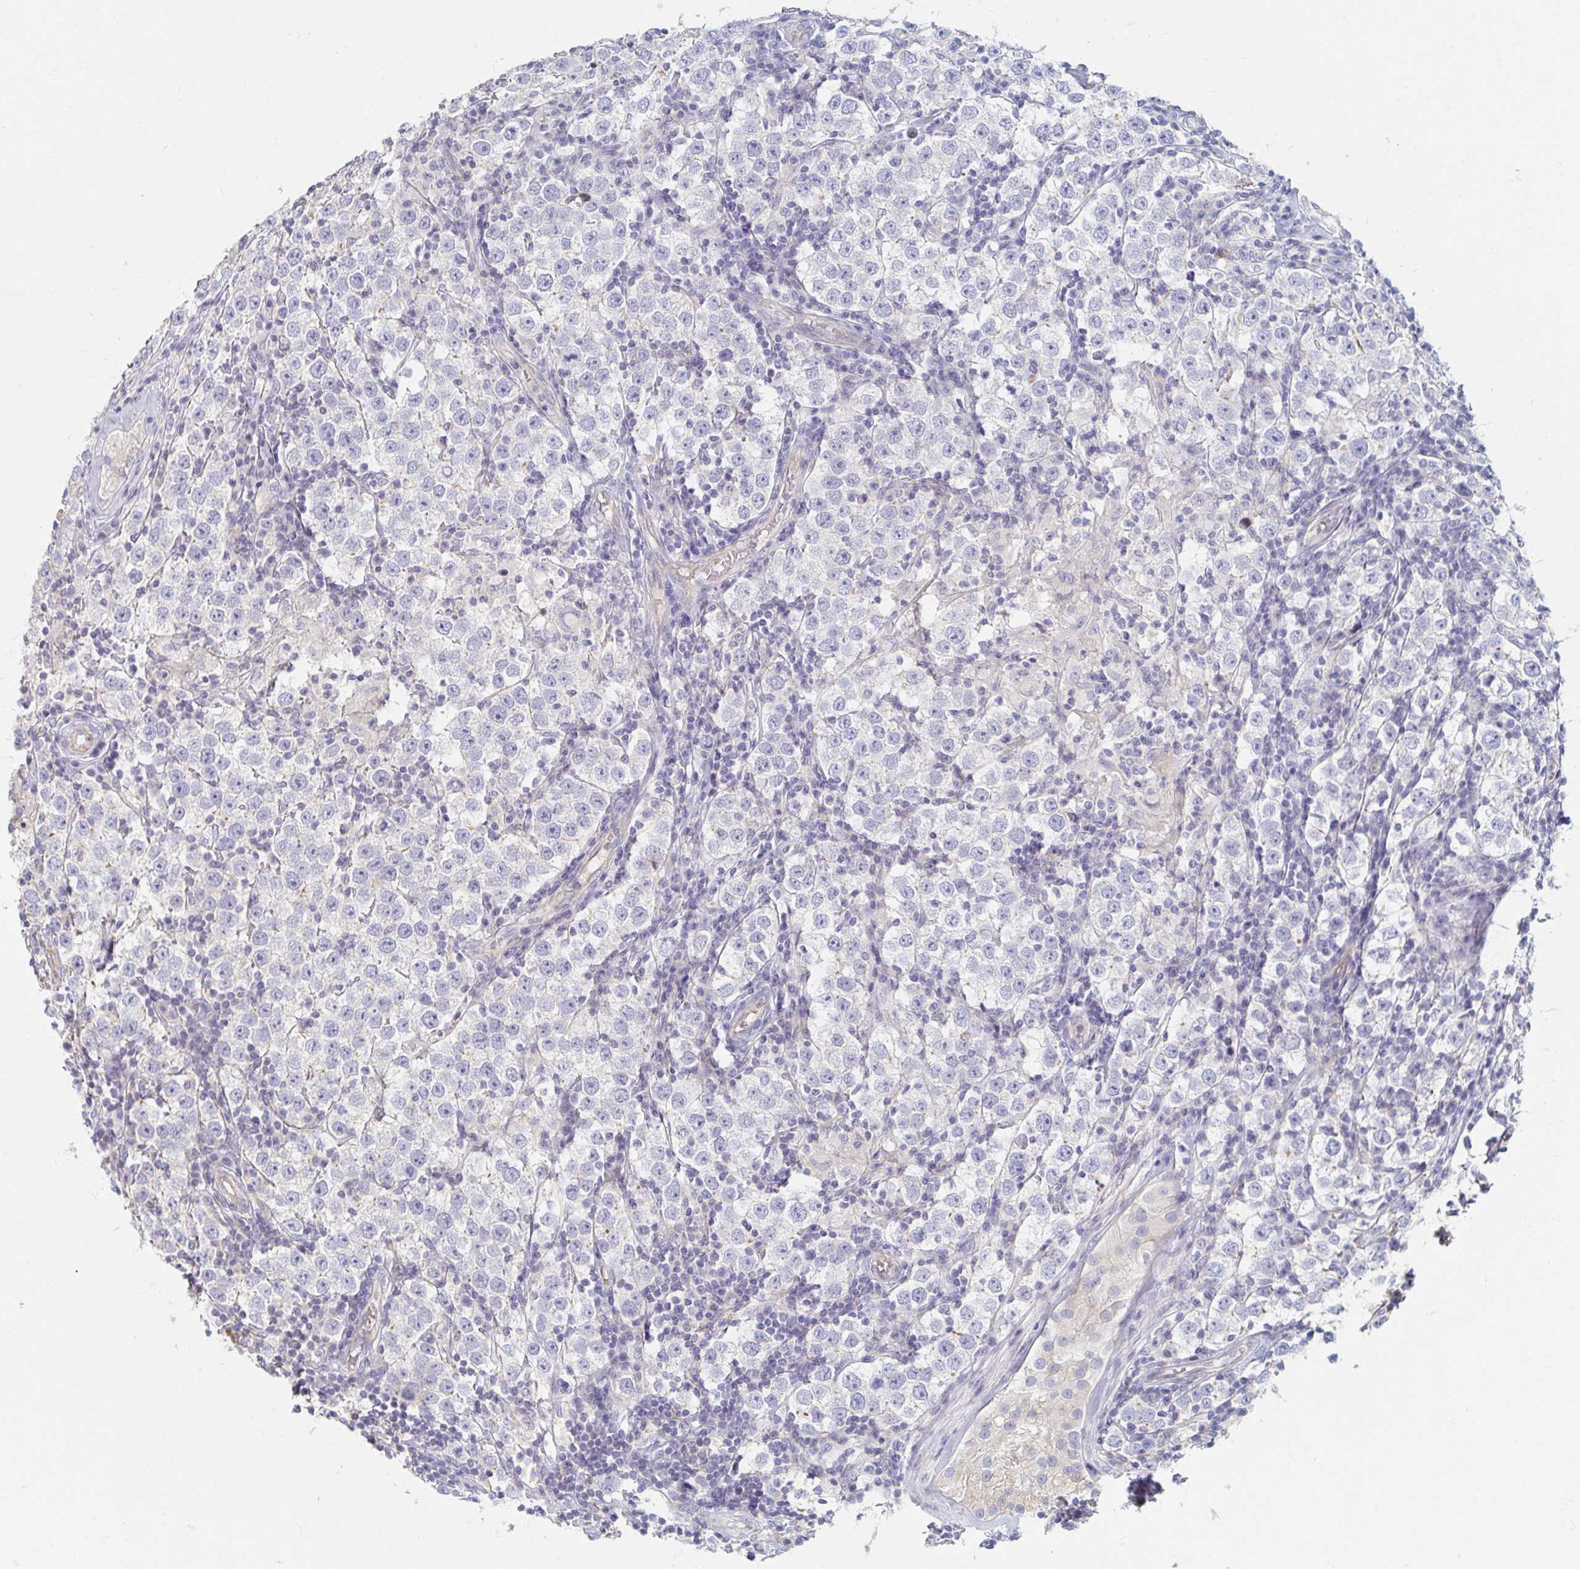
{"staining": {"intensity": "negative", "quantity": "none", "location": "none"}, "tissue": "urothelial cancer", "cell_type": "Tumor cells", "image_type": "cancer", "snomed": [{"axis": "morphology", "description": "Normal tissue, NOS"}, {"axis": "morphology", "description": "Urothelial carcinoma, High grade"}, {"axis": "morphology", "description": "Seminoma, NOS"}, {"axis": "morphology", "description": "Carcinoma, Embryonal, NOS"}, {"axis": "topography", "description": "Urinary bladder"}, {"axis": "topography", "description": "Testis"}], "caption": "IHC of embryonal carcinoma displays no expression in tumor cells. Brightfield microscopy of IHC stained with DAB (brown) and hematoxylin (blue), captured at high magnification.", "gene": "MYLK2", "patient": {"sex": "male", "age": 41}}